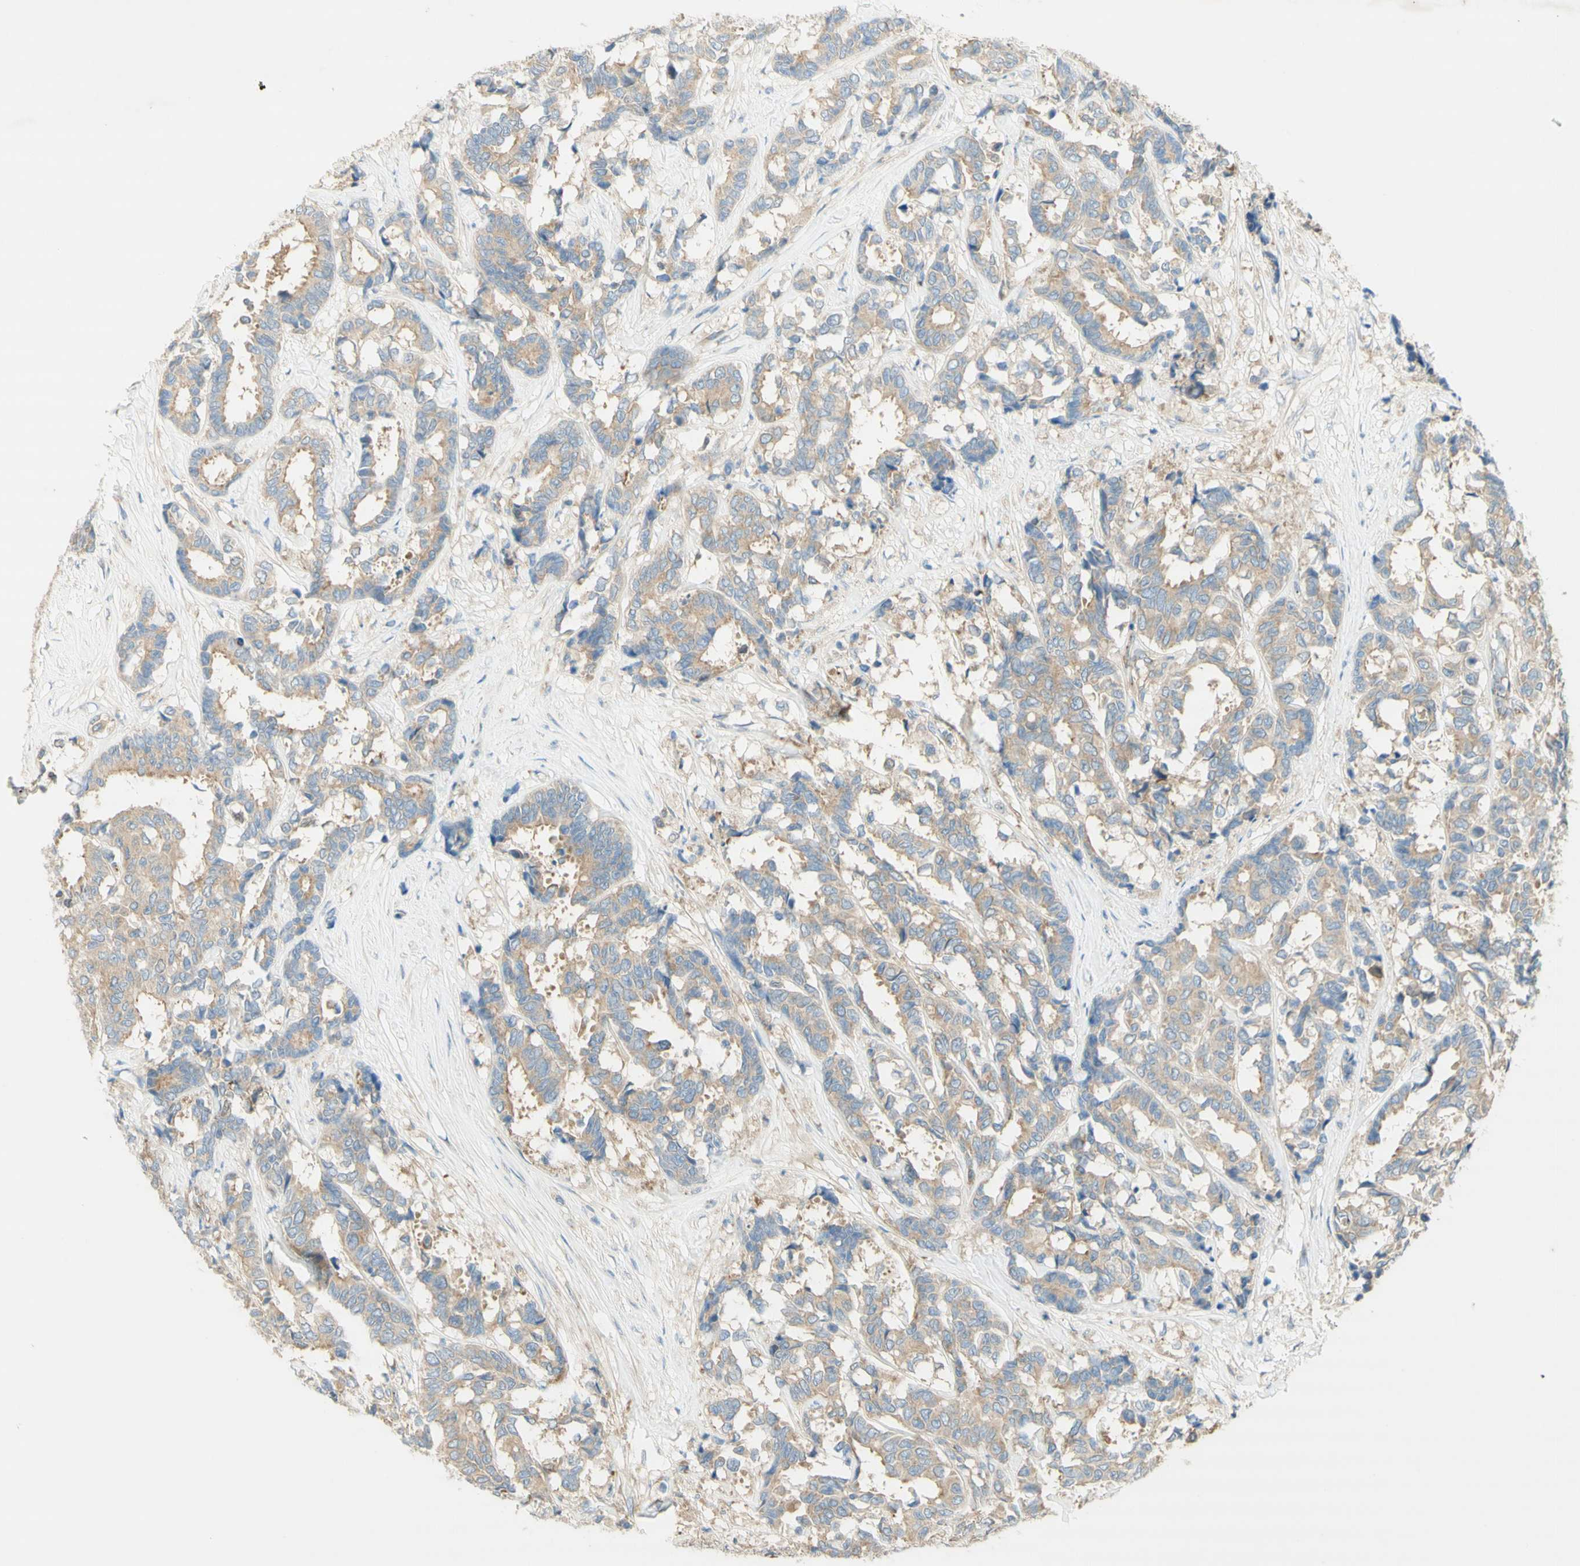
{"staining": {"intensity": "weak", "quantity": ">75%", "location": "cytoplasmic/membranous"}, "tissue": "breast cancer", "cell_type": "Tumor cells", "image_type": "cancer", "snomed": [{"axis": "morphology", "description": "Duct carcinoma"}, {"axis": "topography", "description": "Breast"}], "caption": "Intraductal carcinoma (breast) stained with DAB (3,3'-diaminobenzidine) IHC reveals low levels of weak cytoplasmic/membranous staining in about >75% of tumor cells.", "gene": "DYNC1H1", "patient": {"sex": "female", "age": 87}}